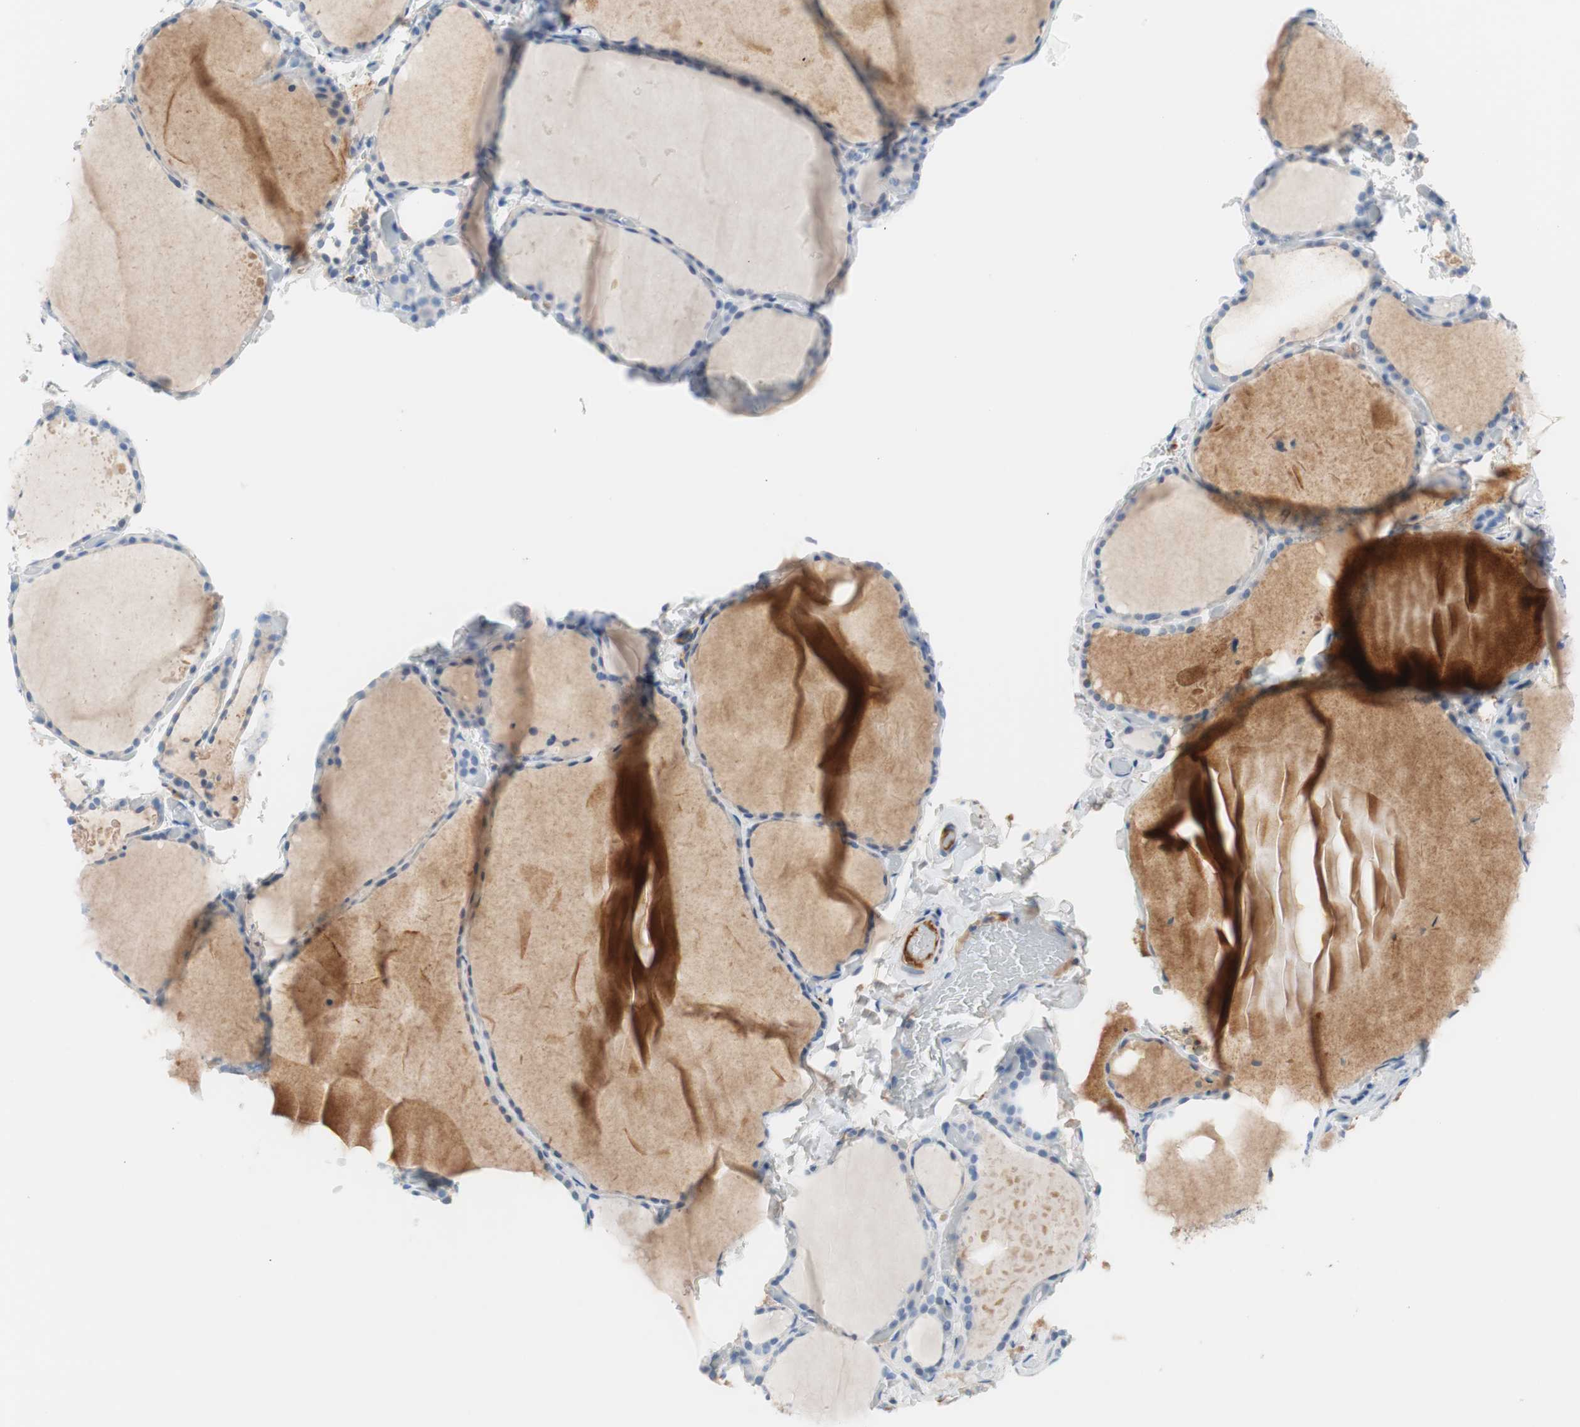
{"staining": {"intensity": "negative", "quantity": "none", "location": "none"}, "tissue": "thyroid gland", "cell_type": "Glandular cells", "image_type": "normal", "snomed": [{"axis": "morphology", "description": "Normal tissue, NOS"}, {"axis": "topography", "description": "Thyroid gland"}], "caption": "High power microscopy photomicrograph of an immunohistochemistry (IHC) micrograph of benign thyroid gland, revealing no significant positivity in glandular cells.", "gene": "RBP4", "patient": {"sex": "female", "age": 22}}